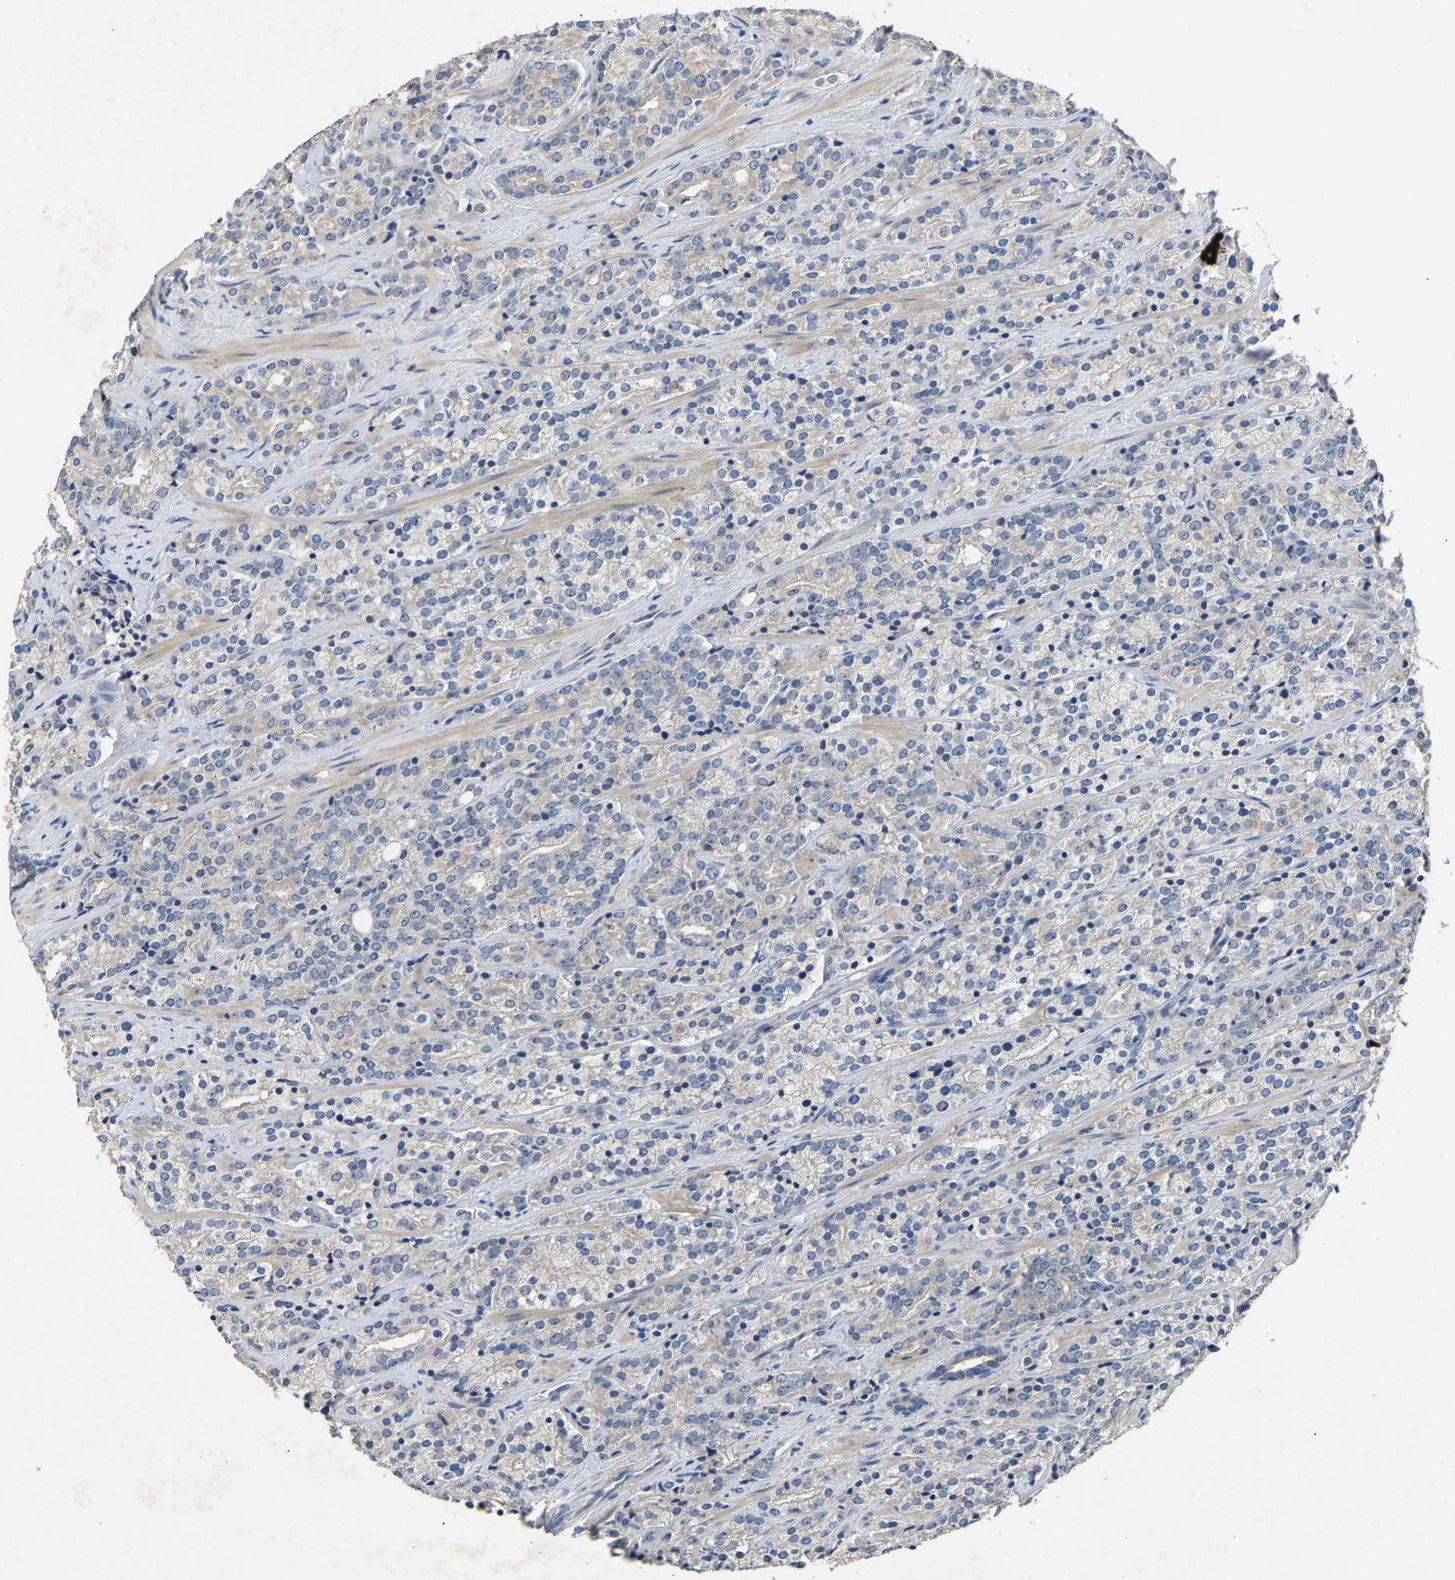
{"staining": {"intensity": "negative", "quantity": "none", "location": "none"}, "tissue": "prostate cancer", "cell_type": "Tumor cells", "image_type": "cancer", "snomed": [{"axis": "morphology", "description": "Adenocarcinoma, High grade"}, {"axis": "topography", "description": "Prostate"}], "caption": "An immunohistochemistry micrograph of prostate cancer (high-grade adenocarcinoma) is shown. There is no staining in tumor cells of prostate cancer (high-grade adenocarcinoma).", "gene": "CCDC171", "patient": {"sex": "male", "age": 71}}